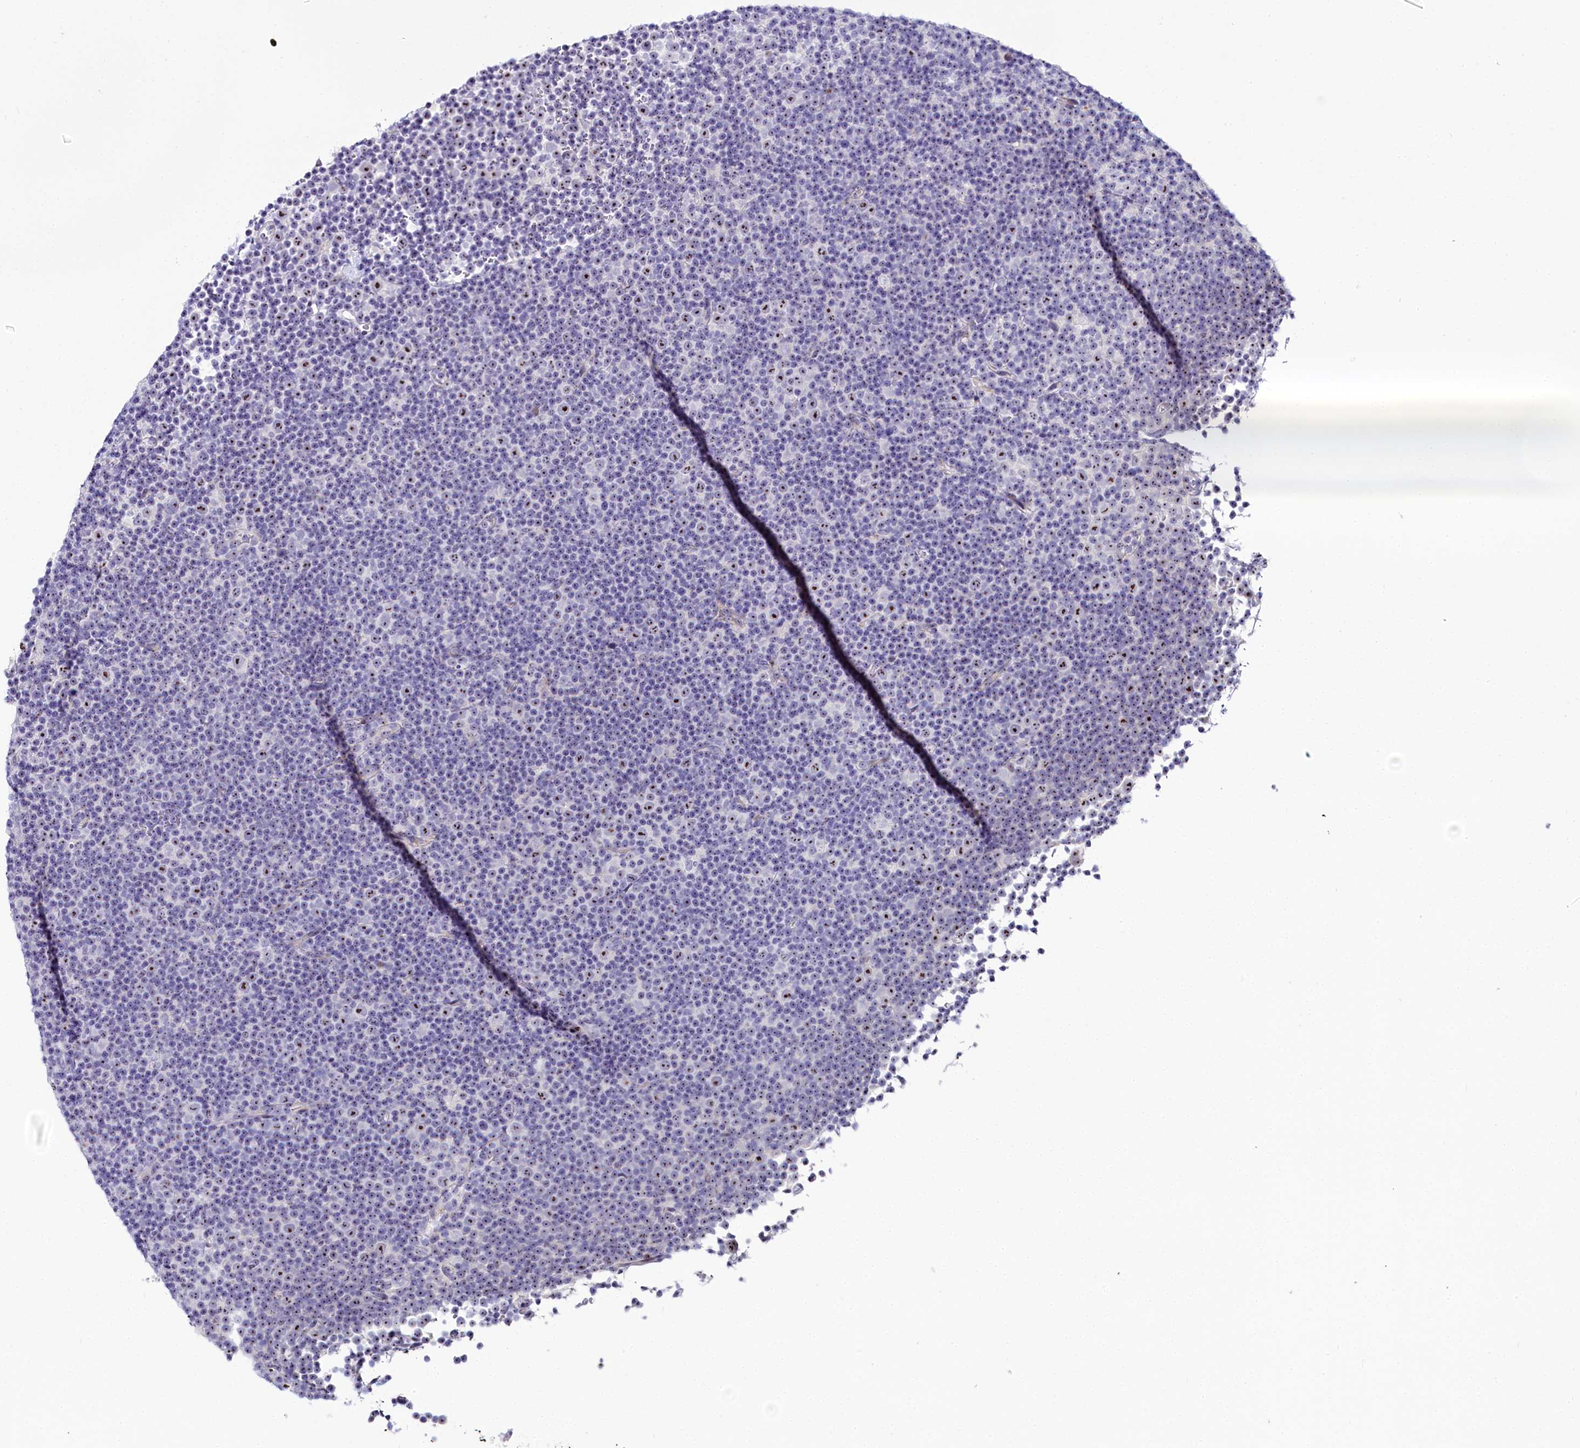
{"staining": {"intensity": "moderate", "quantity": ">75%", "location": "nuclear"}, "tissue": "lymphoma", "cell_type": "Tumor cells", "image_type": "cancer", "snomed": [{"axis": "morphology", "description": "Malignant lymphoma, non-Hodgkin's type, Low grade"}, {"axis": "topography", "description": "Lymph node"}], "caption": "The image displays staining of low-grade malignant lymphoma, non-Hodgkin's type, revealing moderate nuclear protein expression (brown color) within tumor cells. (DAB IHC with brightfield microscopy, high magnification).", "gene": "TCOF1", "patient": {"sex": "female", "age": 67}}